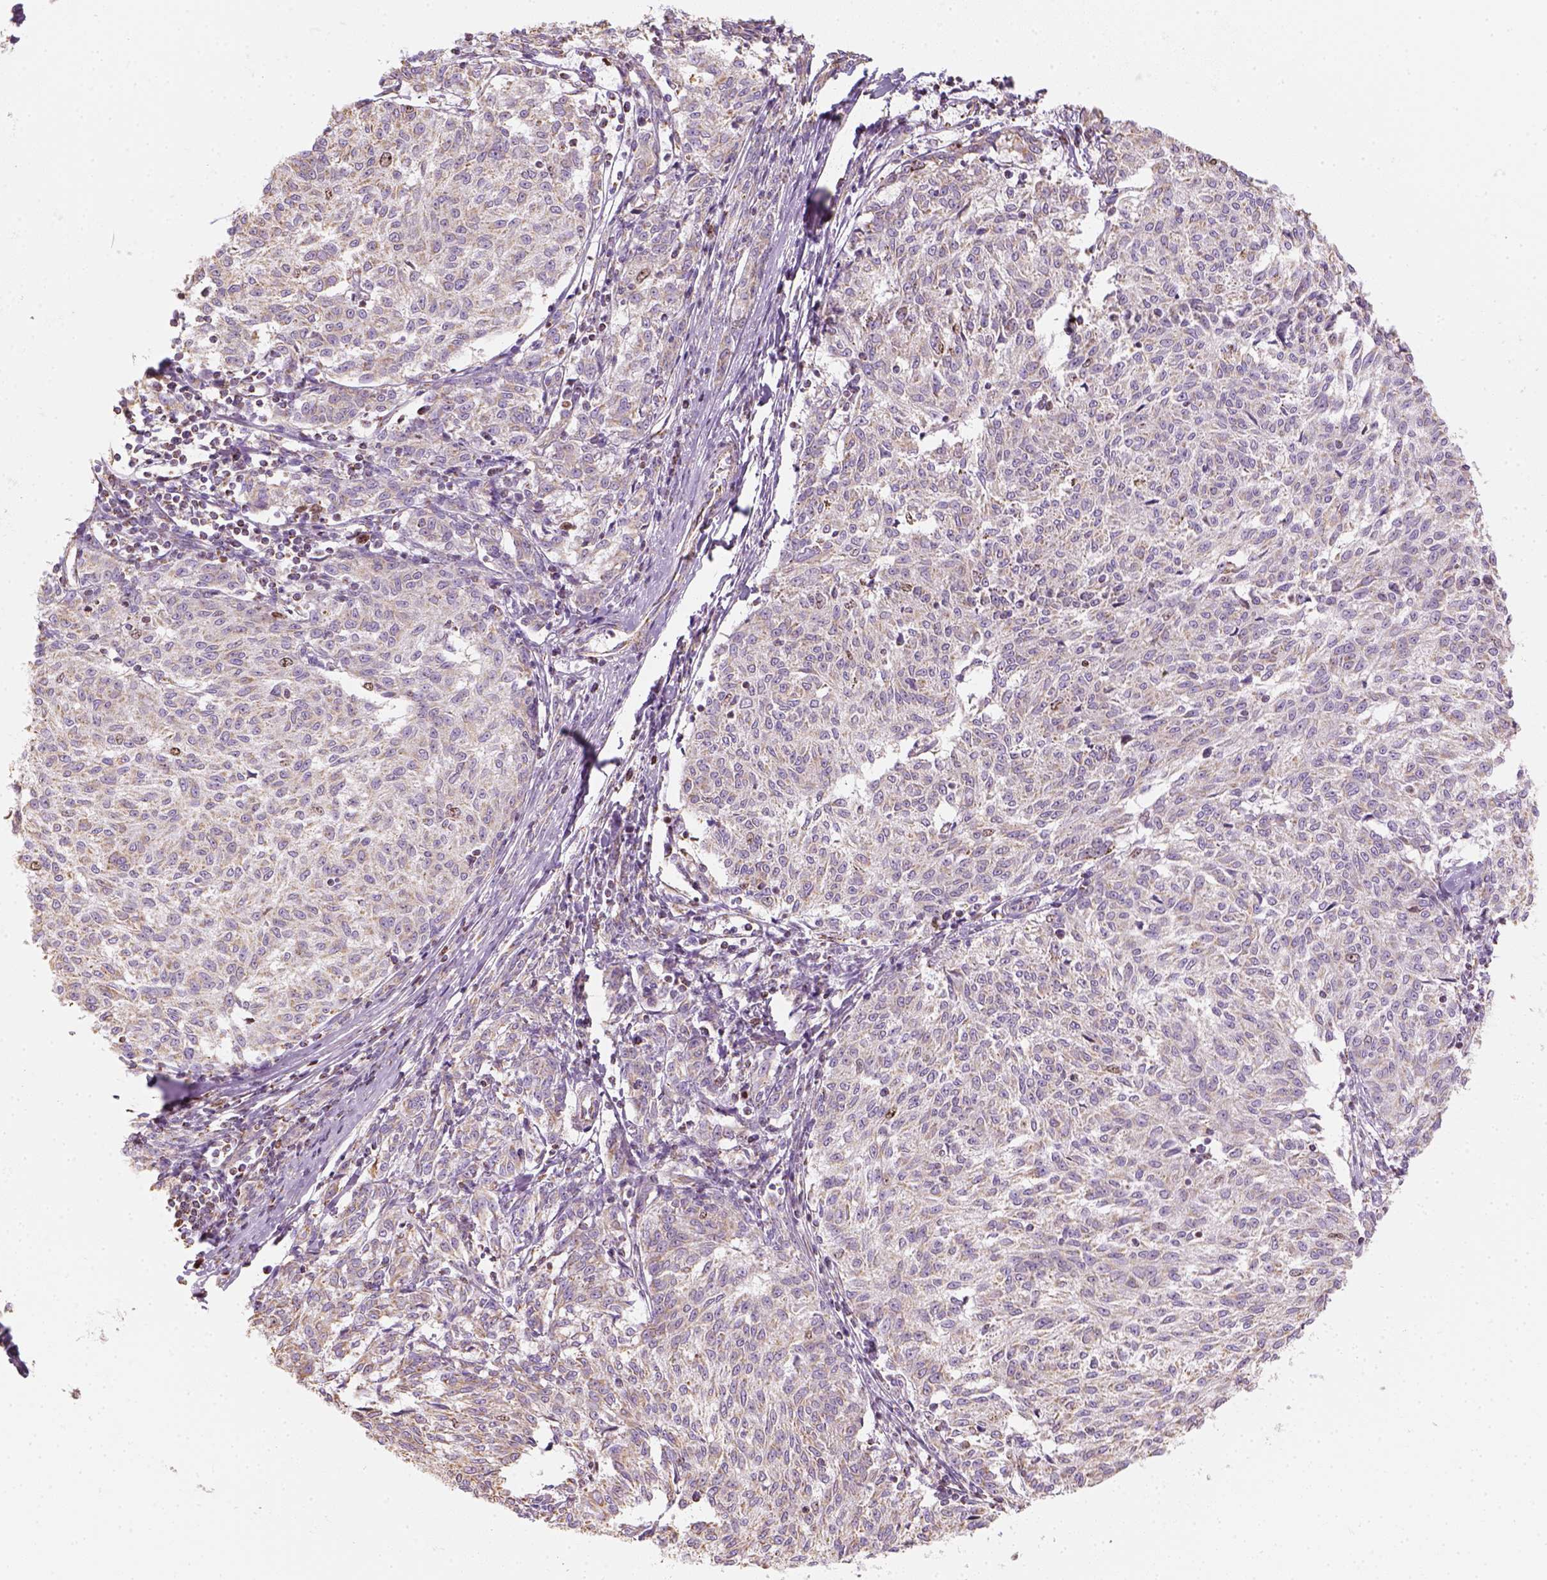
{"staining": {"intensity": "moderate", "quantity": ">75%", "location": "cytoplasmic/membranous"}, "tissue": "melanoma", "cell_type": "Tumor cells", "image_type": "cancer", "snomed": [{"axis": "morphology", "description": "Malignant melanoma, NOS"}, {"axis": "topography", "description": "Skin"}], "caption": "Immunohistochemical staining of human melanoma displays moderate cytoplasmic/membranous protein expression in approximately >75% of tumor cells.", "gene": "LCA5", "patient": {"sex": "female", "age": 72}}